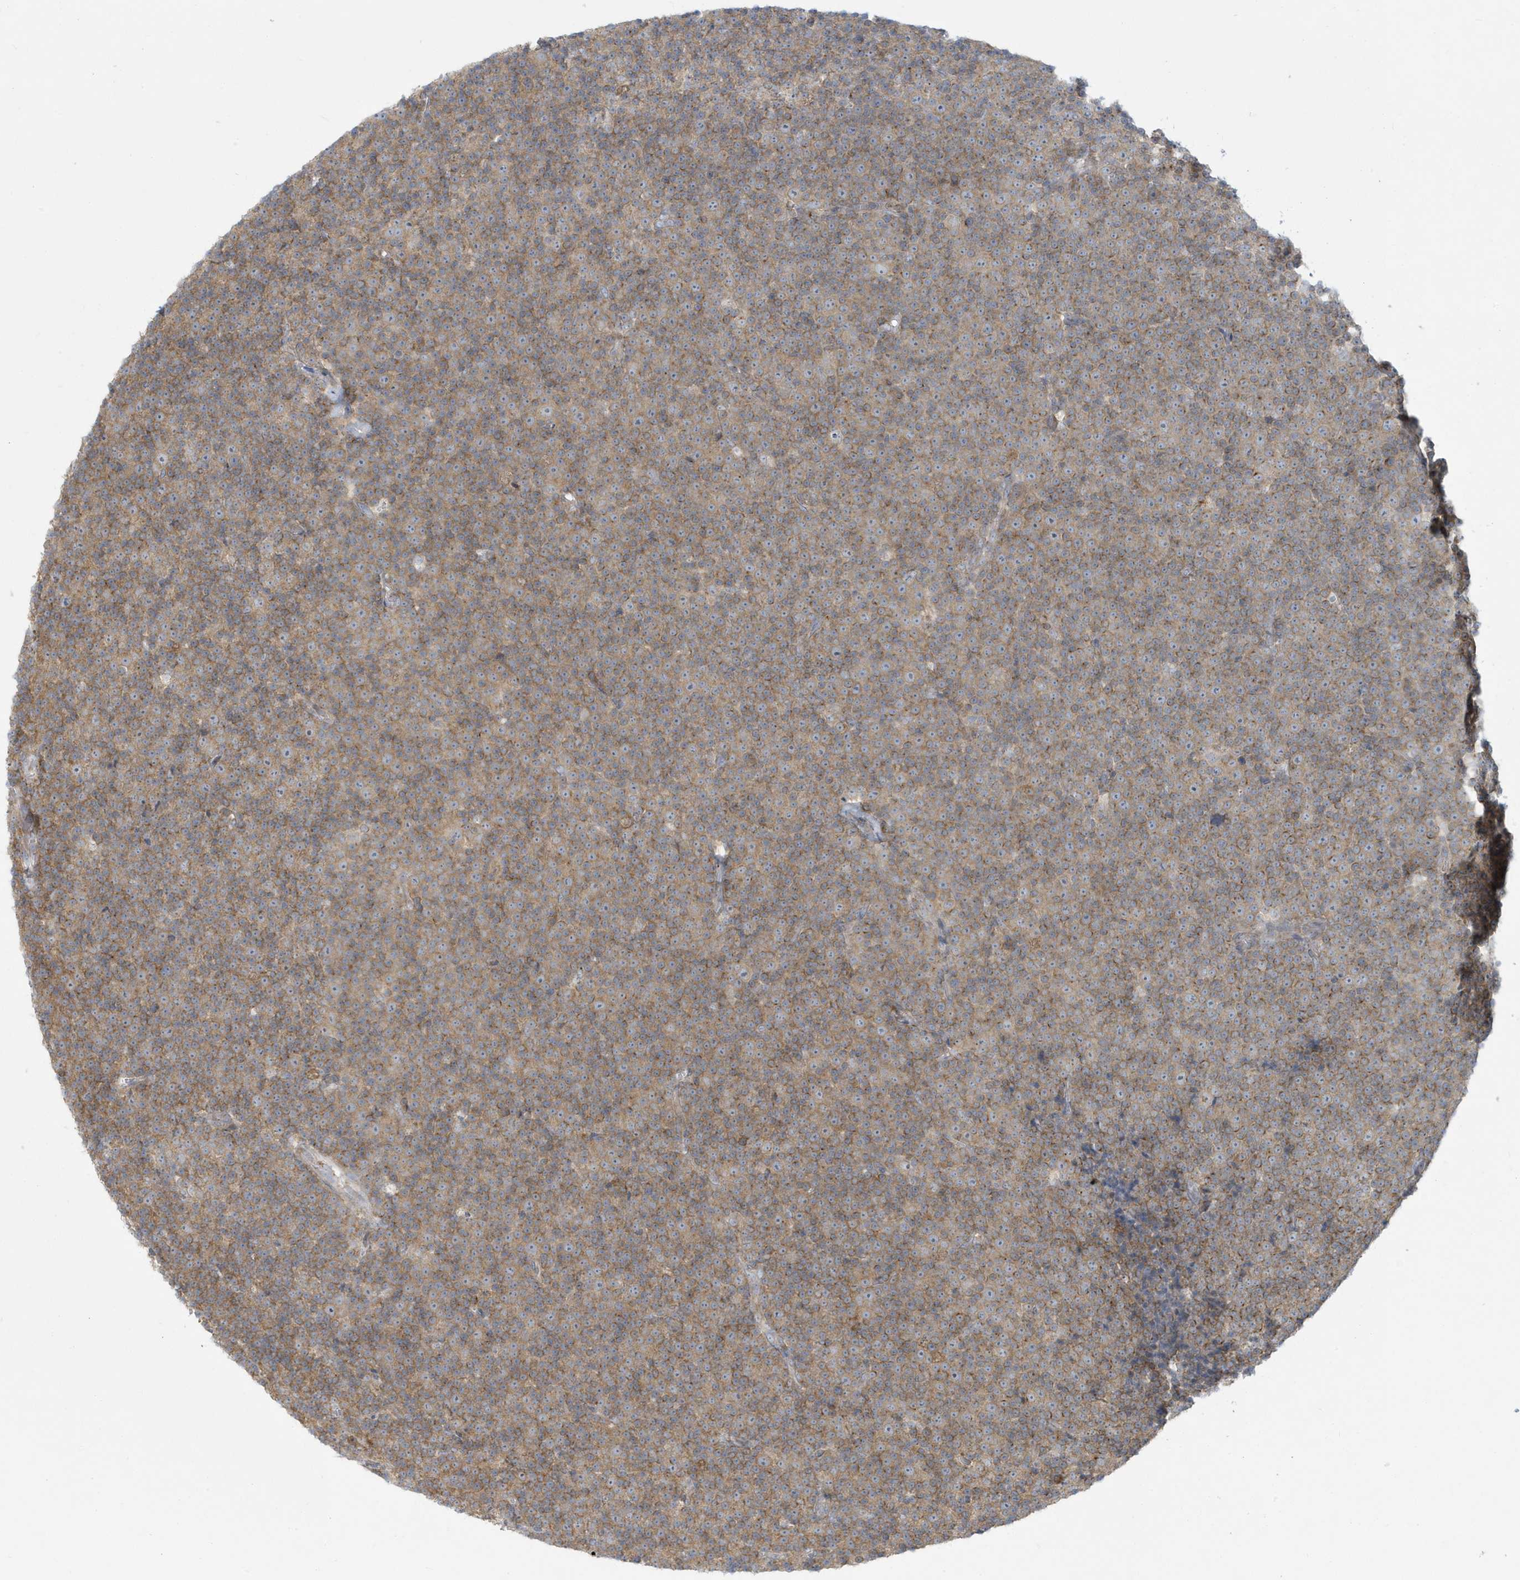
{"staining": {"intensity": "weak", "quantity": "25%-75%", "location": "cytoplasmic/membranous"}, "tissue": "lymphoma", "cell_type": "Tumor cells", "image_type": "cancer", "snomed": [{"axis": "morphology", "description": "Malignant lymphoma, non-Hodgkin's type, Low grade"}, {"axis": "topography", "description": "Lymph node"}], "caption": "An immunohistochemistry photomicrograph of neoplastic tissue is shown. Protein staining in brown highlights weak cytoplasmic/membranous positivity in lymphoma within tumor cells. The staining was performed using DAB to visualize the protein expression in brown, while the nuclei were stained in blue with hematoxylin (Magnification: 20x).", "gene": "SLAMF9", "patient": {"sex": "female", "age": 67}}